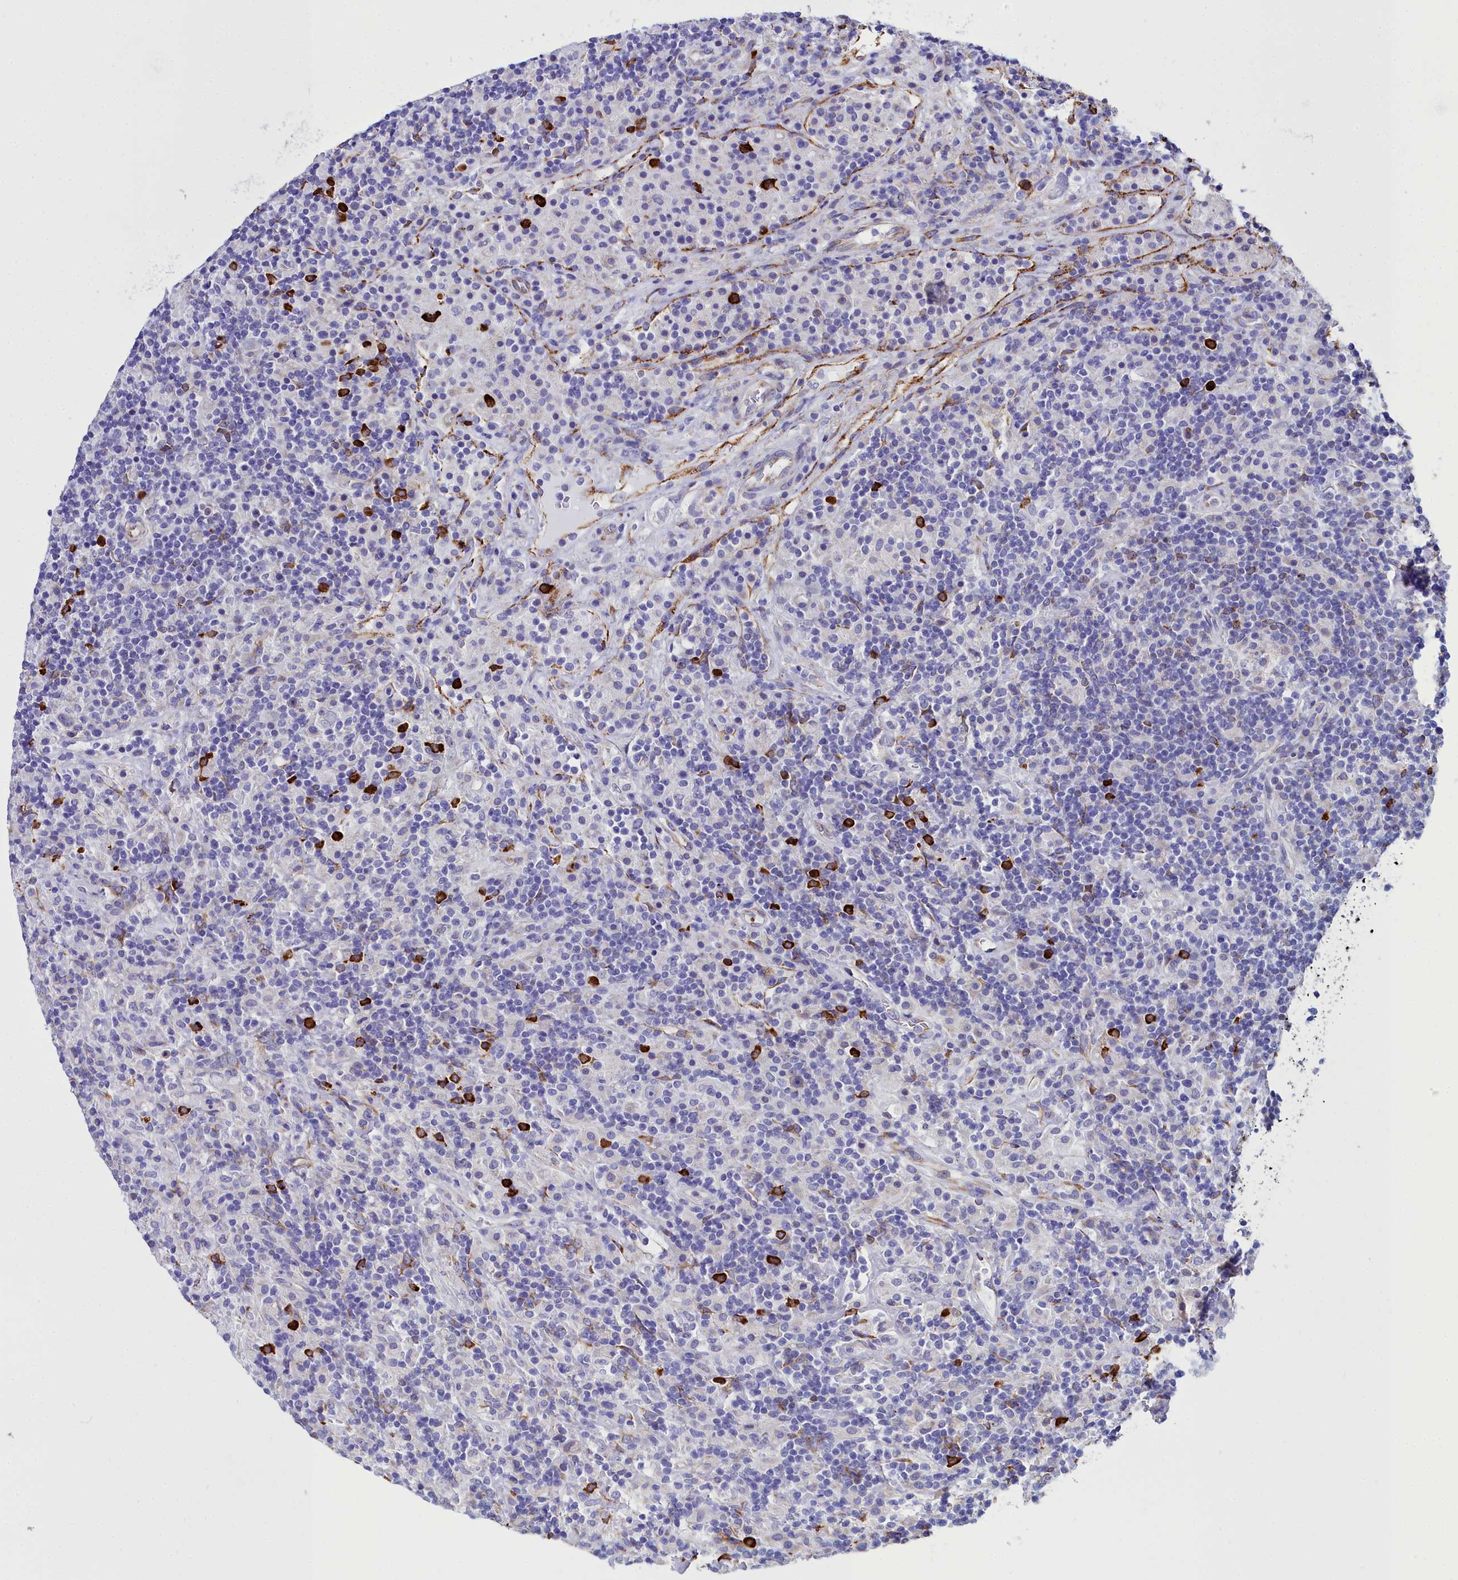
{"staining": {"intensity": "negative", "quantity": "none", "location": "none"}, "tissue": "lymphoma", "cell_type": "Tumor cells", "image_type": "cancer", "snomed": [{"axis": "morphology", "description": "Hodgkin's disease, NOS"}, {"axis": "topography", "description": "Lymph node"}], "caption": "This image is of lymphoma stained with immunohistochemistry to label a protein in brown with the nuclei are counter-stained blue. There is no expression in tumor cells.", "gene": "TXNDC5", "patient": {"sex": "male", "age": 70}}